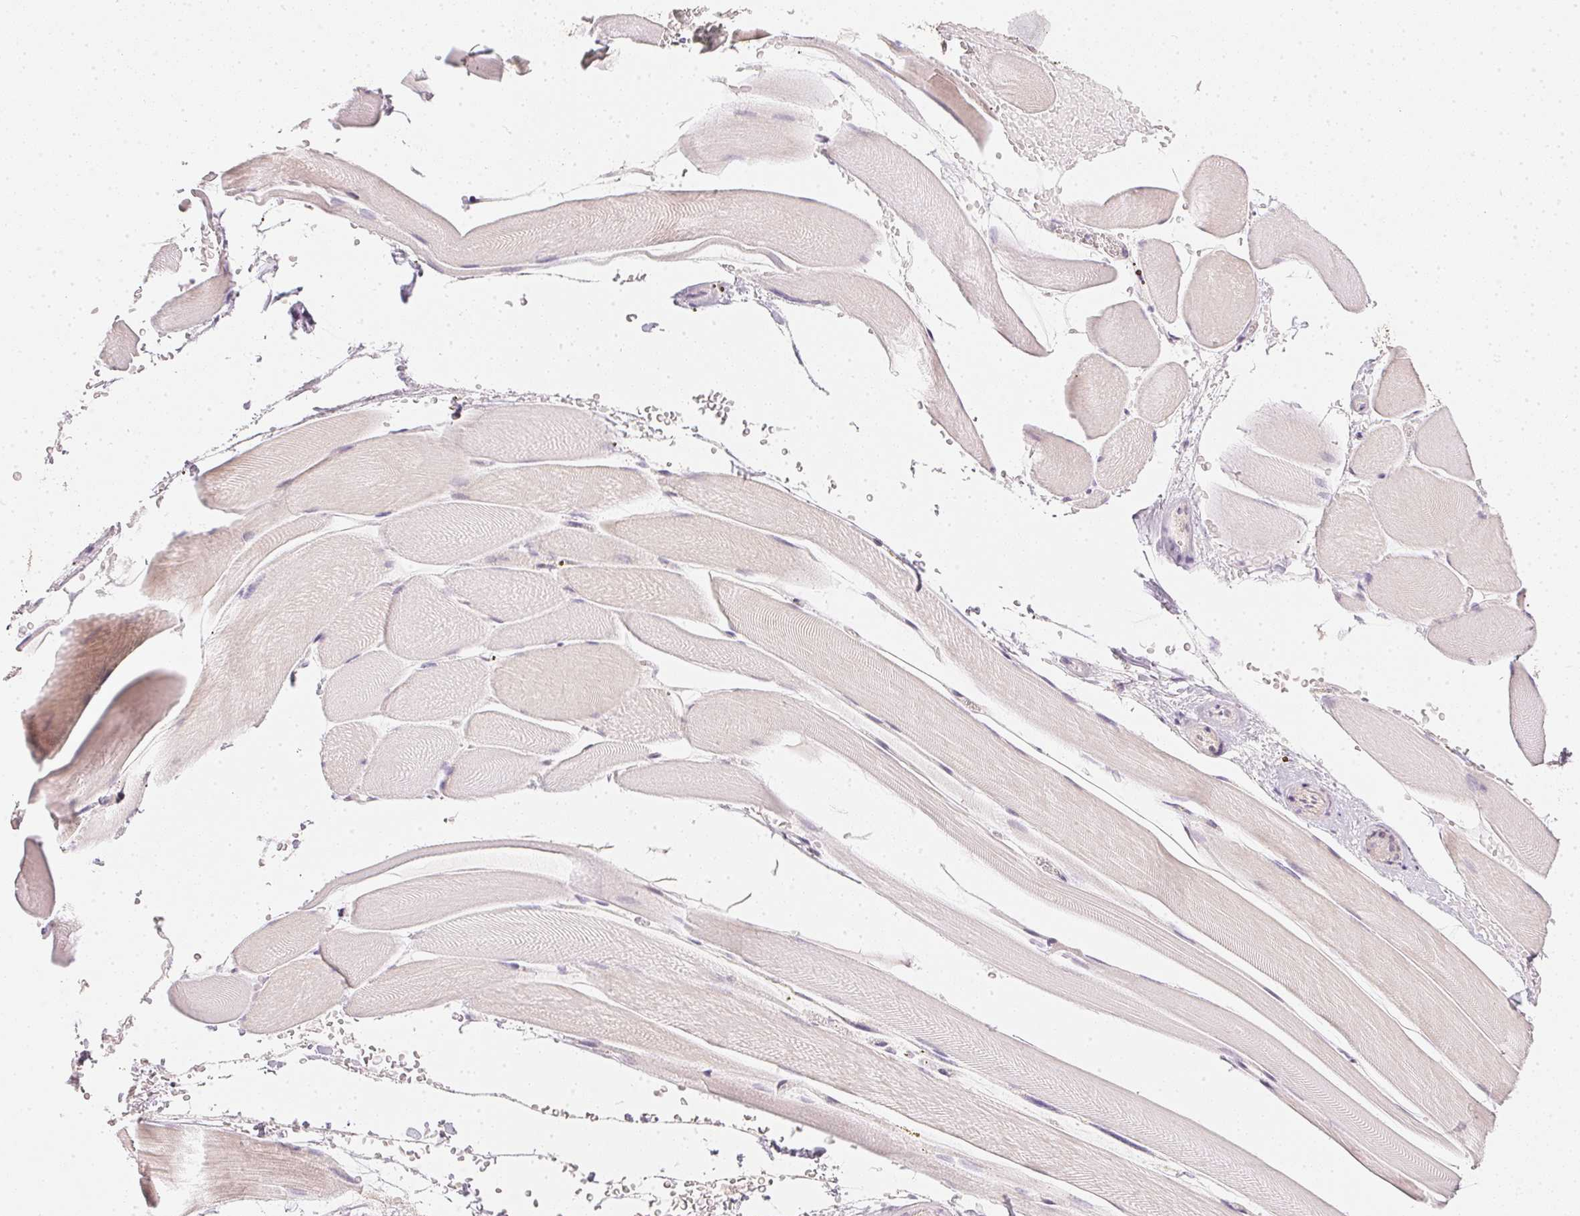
{"staining": {"intensity": "moderate", "quantity": "25%-75%", "location": "cytoplasmic/membranous"}, "tissue": "skeletal muscle", "cell_type": "Myocytes", "image_type": "normal", "snomed": [{"axis": "morphology", "description": "Normal tissue, NOS"}, {"axis": "topography", "description": "Skeletal muscle"}], "caption": "A micrograph of human skeletal muscle stained for a protein exhibits moderate cytoplasmic/membranous brown staining in myocytes. The staining was performed using DAB (3,3'-diaminobenzidine), with brown indicating positive protein expression. Nuclei are stained blue with hematoxylin.", "gene": "WDR54", "patient": {"sex": "female", "age": 37}}